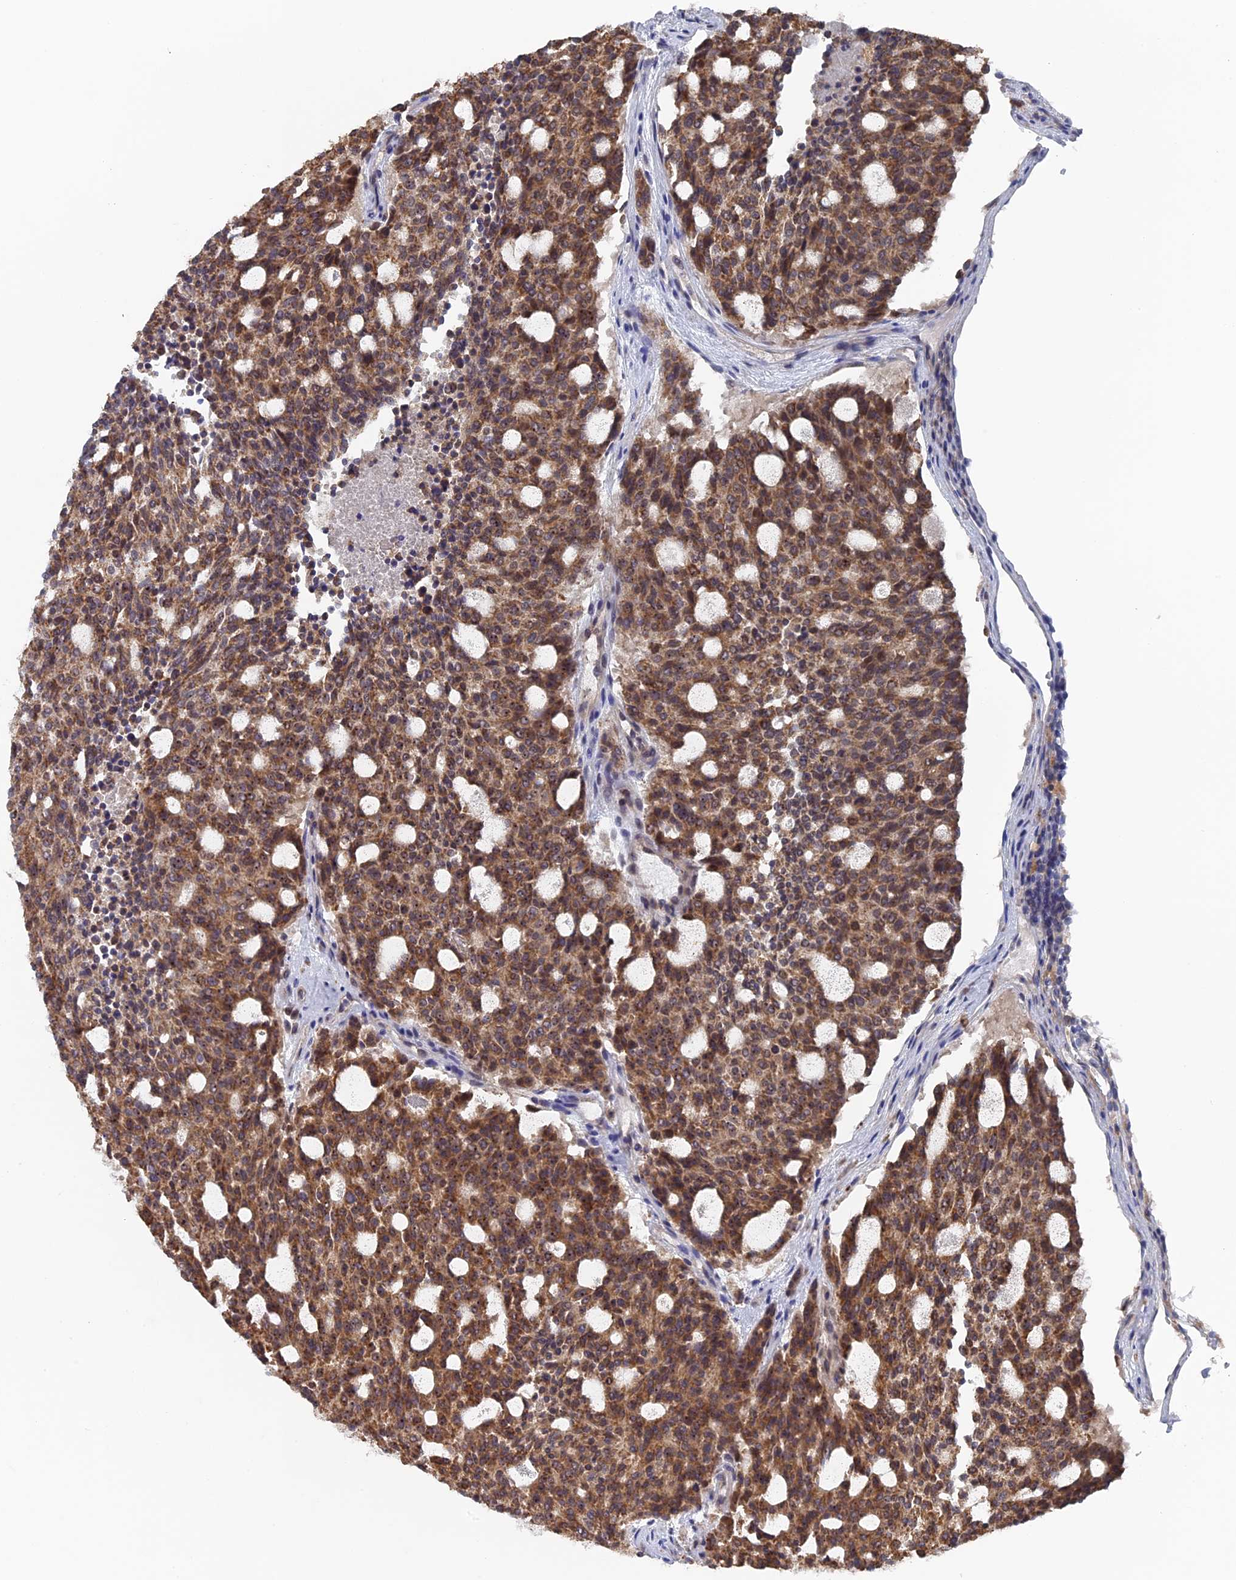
{"staining": {"intensity": "moderate", "quantity": ">75%", "location": "cytoplasmic/membranous"}, "tissue": "carcinoid", "cell_type": "Tumor cells", "image_type": "cancer", "snomed": [{"axis": "morphology", "description": "Carcinoid, malignant, NOS"}, {"axis": "topography", "description": "Pancreas"}], "caption": "Carcinoid (malignant) stained for a protein demonstrates moderate cytoplasmic/membranous positivity in tumor cells.", "gene": "MIGA2", "patient": {"sex": "female", "age": 54}}